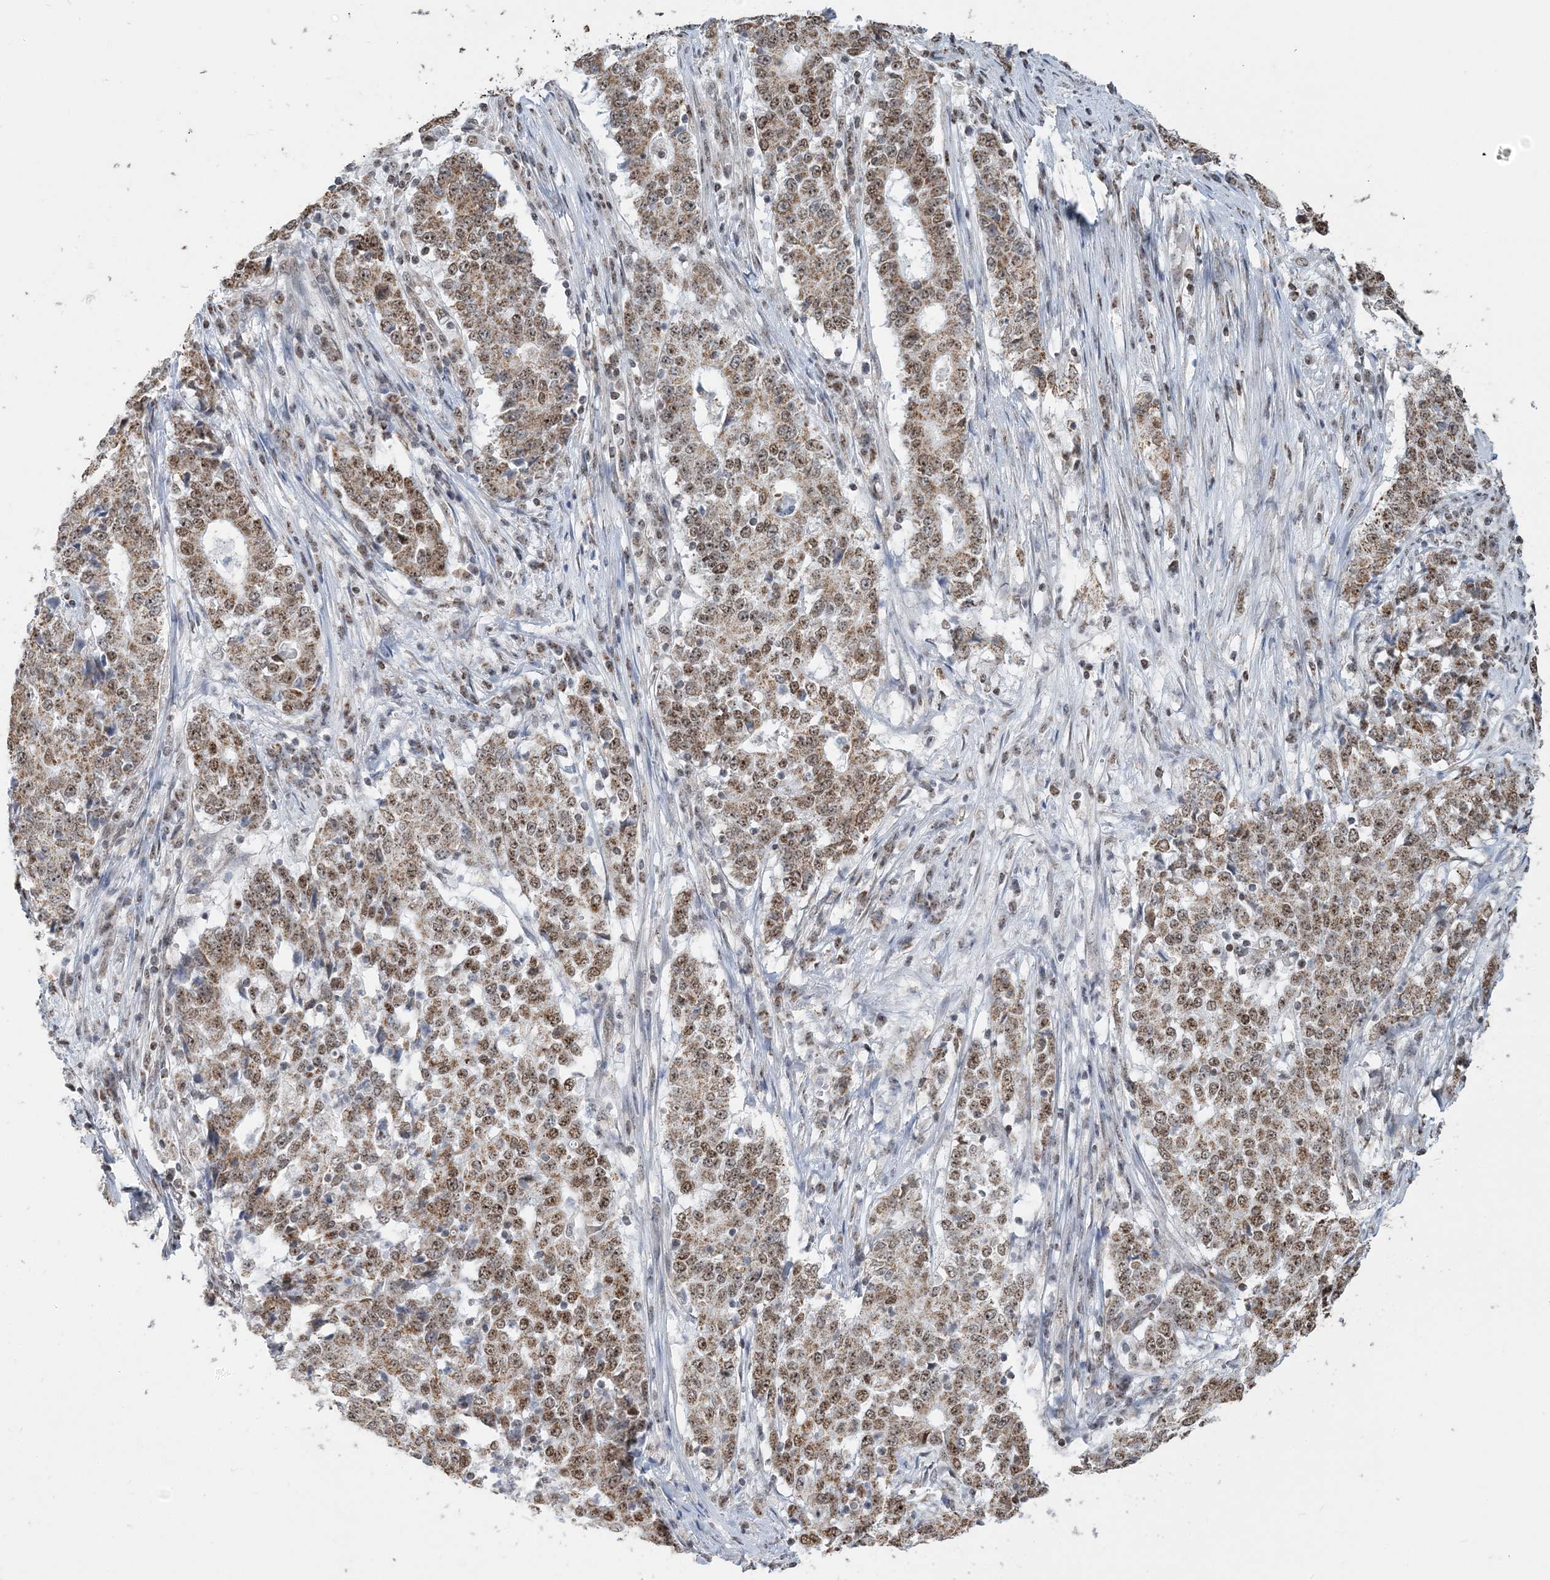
{"staining": {"intensity": "moderate", "quantity": ">75%", "location": "cytoplasmic/membranous,nuclear"}, "tissue": "stomach cancer", "cell_type": "Tumor cells", "image_type": "cancer", "snomed": [{"axis": "morphology", "description": "Adenocarcinoma, NOS"}, {"axis": "topography", "description": "Stomach"}], "caption": "A high-resolution photomicrograph shows immunohistochemistry (IHC) staining of adenocarcinoma (stomach), which reveals moderate cytoplasmic/membranous and nuclear staining in approximately >75% of tumor cells. The staining was performed using DAB (3,3'-diaminobenzidine) to visualize the protein expression in brown, while the nuclei were stained in blue with hematoxylin (Magnification: 20x).", "gene": "SUCLG1", "patient": {"sex": "male", "age": 59}}